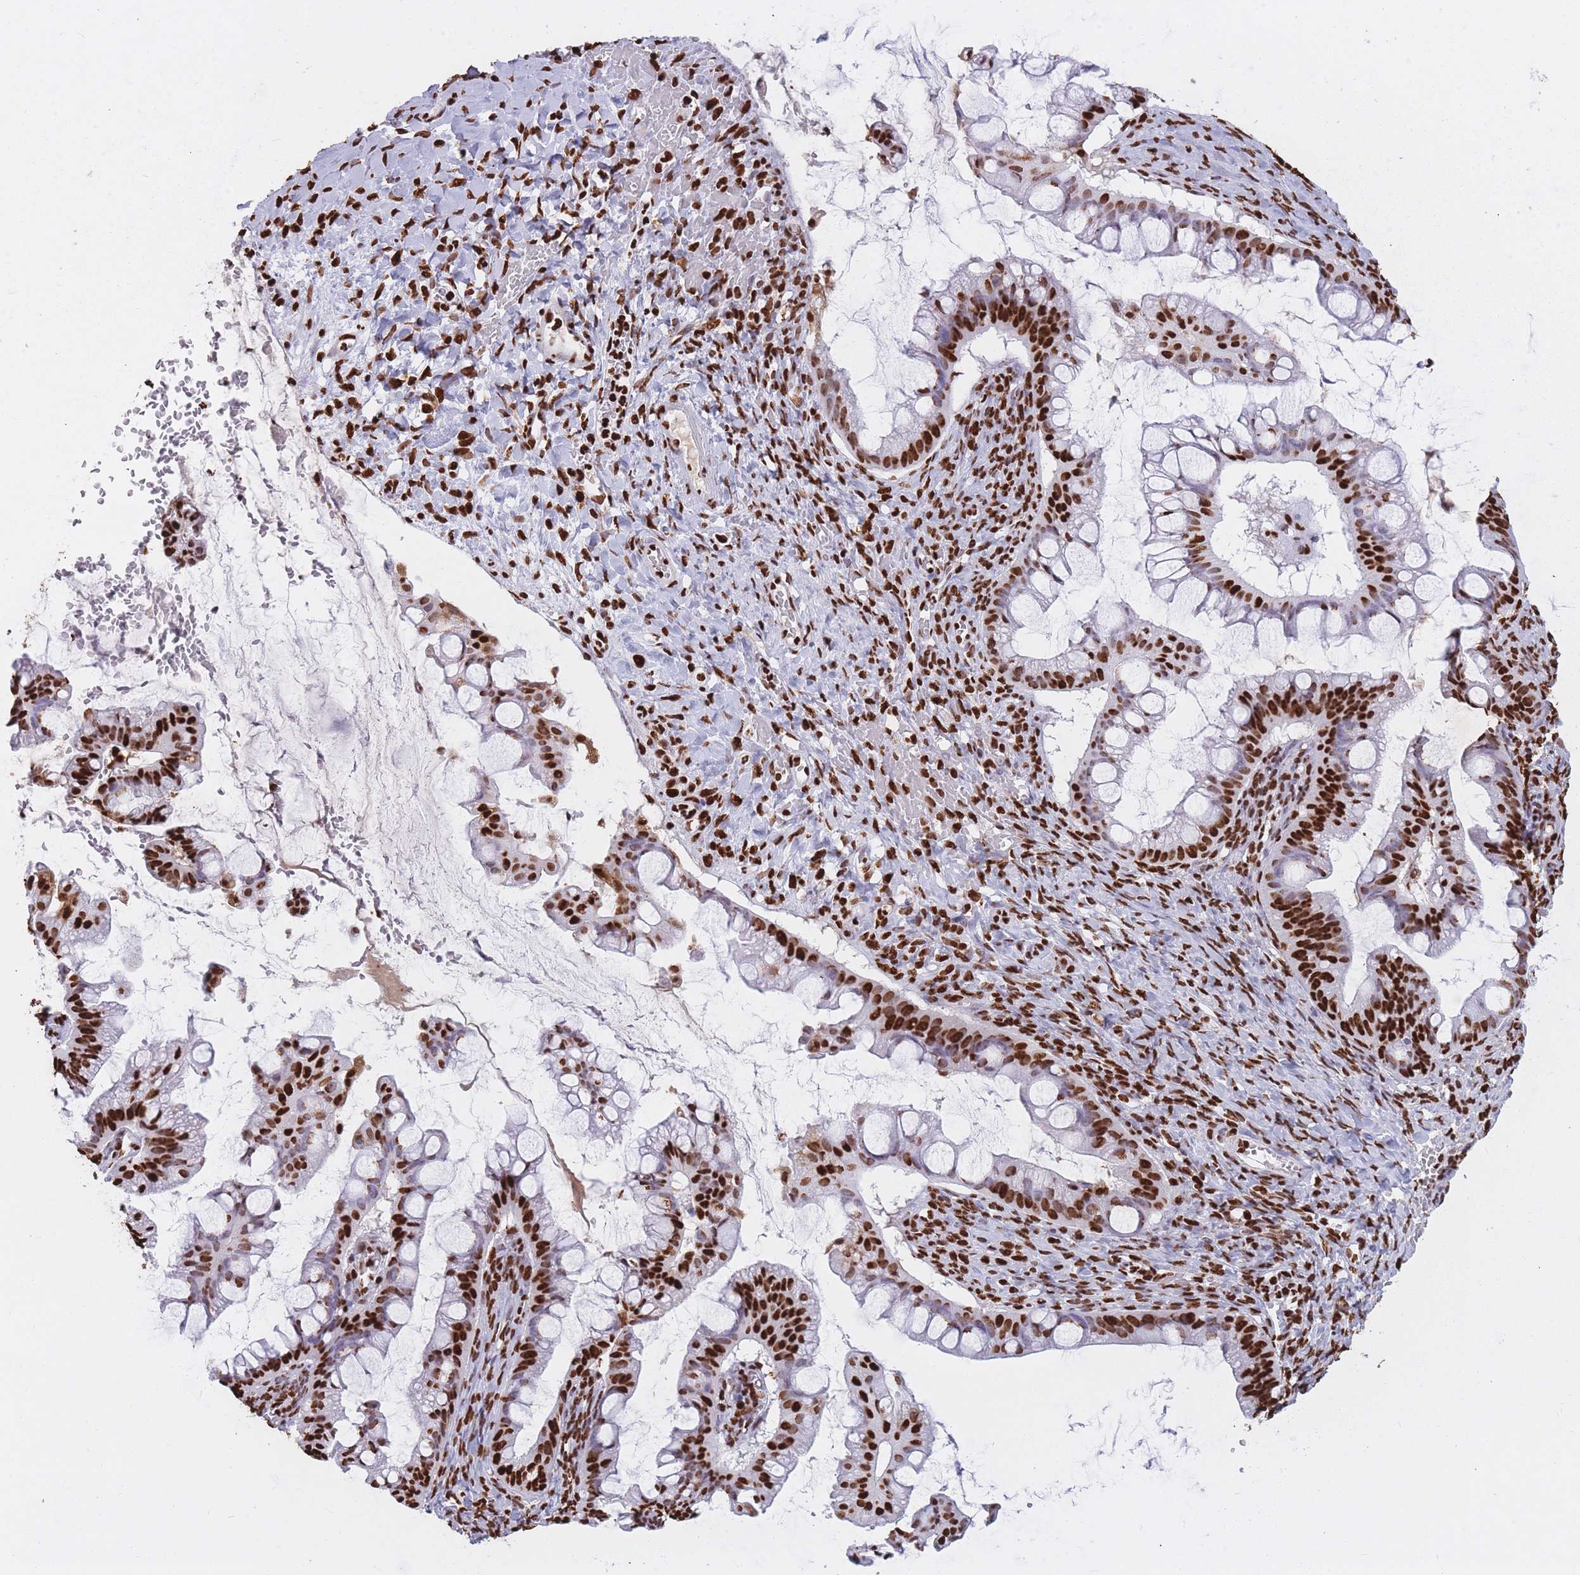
{"staining": {"intensity": "strong", "quantity": ">75%", "location": "nuclear"}, "tissue": "ovarian cancer", "cell_type": "Tumor cells", "image_type": "cancer", "snomed": [{"axis": "morphology", "description": "Cystadenocarcinoma, mucinous, NOS"}, {"axis": "topography", "description": "Ovary"}], "caption": "The immunohistochemical stain labels strong nuclear staining in tumor cells of ovarian cancer (mucinous cystadenocarcinoma) tissue. (DAB (3,3'-diaminobenzidine) IHC with brightfield microscopy, high magnification).", "gene": "HNRNPUL1", "patient": {"sex": "female", "age": 73}}